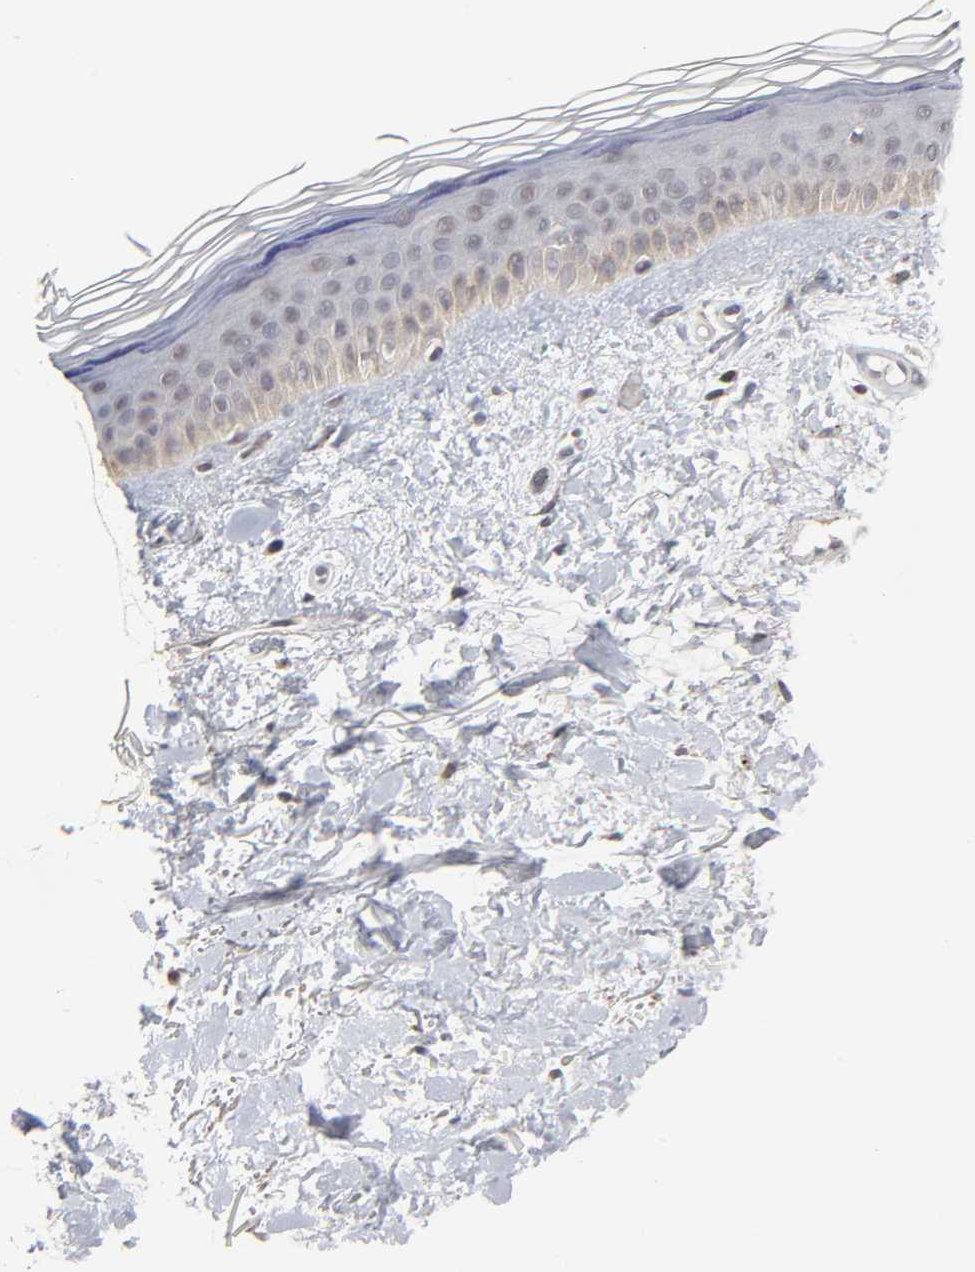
{"staining": {"intensity": "weak", "quantity": ">75%", "location": "cytoplasmic/membranous"}, "tissue": "skin", "cell_type": "Fibroblasts", "image_type": "normal", "snomed": [{"axis": "morphology", "description": "Normal tissue, NOS"}, {"axis": "topography", "description": "Skin"}], "caption": "Protein expression analysis of normal human skin reveals weak cytoplasmic/membranous positivity in about >75% of fibroblasts.", "gene": "AUH", "patient": {"sex": "female", "age": 19}}